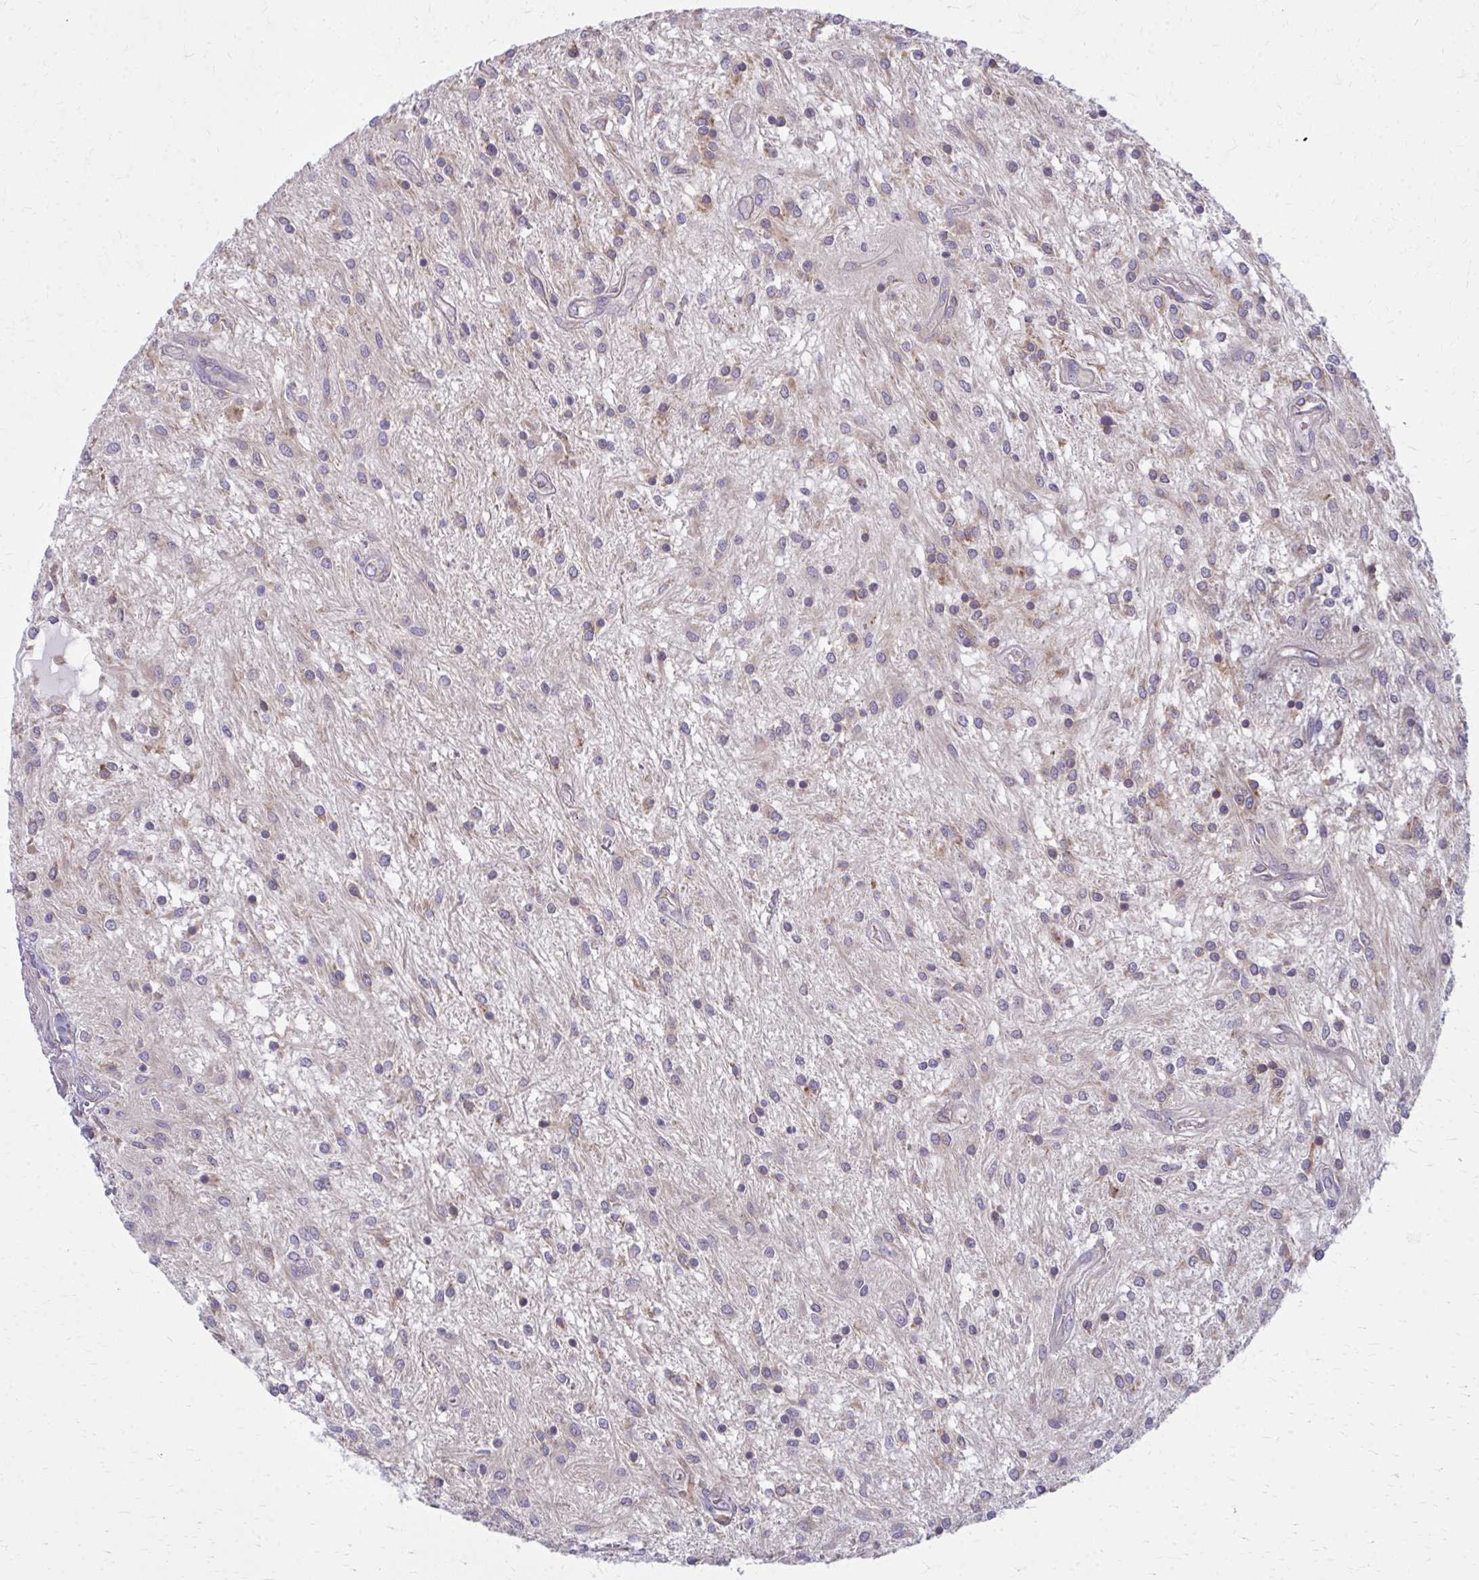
{"staining": {"intensity": "weak", "quantity": "<25%", "location": "cytoplasmic/membranous"}, "tissue": "glioma", "cell_type": "Tumor cells", "image_type": "cancer", "snomed": [{"axis": "morphology", "description": "Glioma, malignant, Low grade"}, {"axis": "topography", "description": "Cerebellum"}], "caption": "Glioma was stained to show a protein in brown. There is no significant positivity in tumor cells. The staining was performed using DAB (3,3'-diaminobenzidine) to visualize the protein expression in brown, while the nuclei were stained in blue with hematoxylin (Magnification: 20x).", "gene": "CEMP1", "patient": {"sex": "female", "age": 14}}